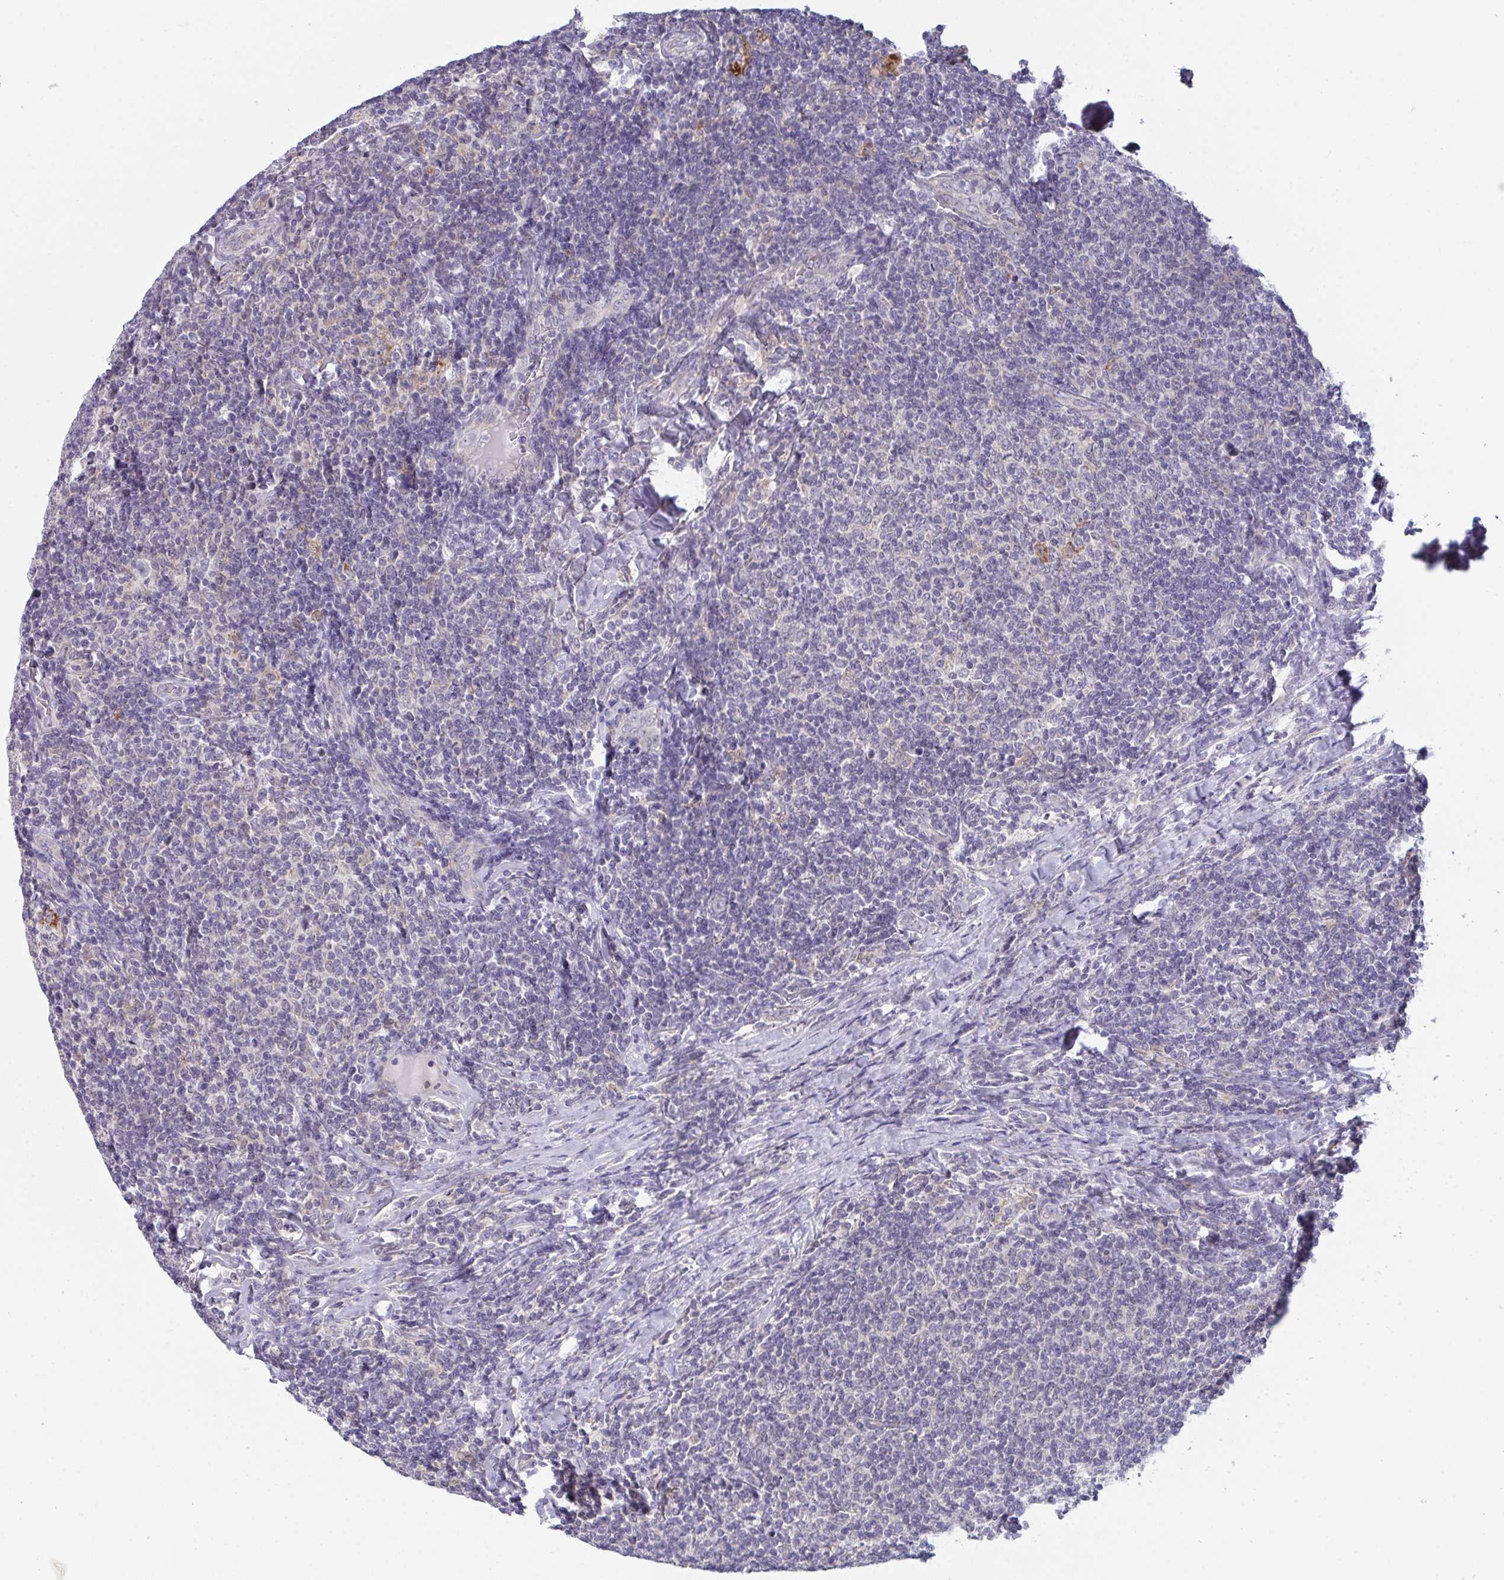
{"staining": {"intensity": "negative", "quantity": "none", "location": "none"}, "tissue": "lymphoma", "cell_type": "Tumor cells", "image_type": "cancer", "snomed": [{"axis": "morphology", "description": "Malignant lymphoma, non-Hodgkin's type, Low grade"}, {"axis": "topography", "description": "Lymph node"}], "caption": "The micrograph reveals no staining of tumor cells in lymphoma.", "gene": "PTPRD", "patient": {"sex": "male", "age": 52}}